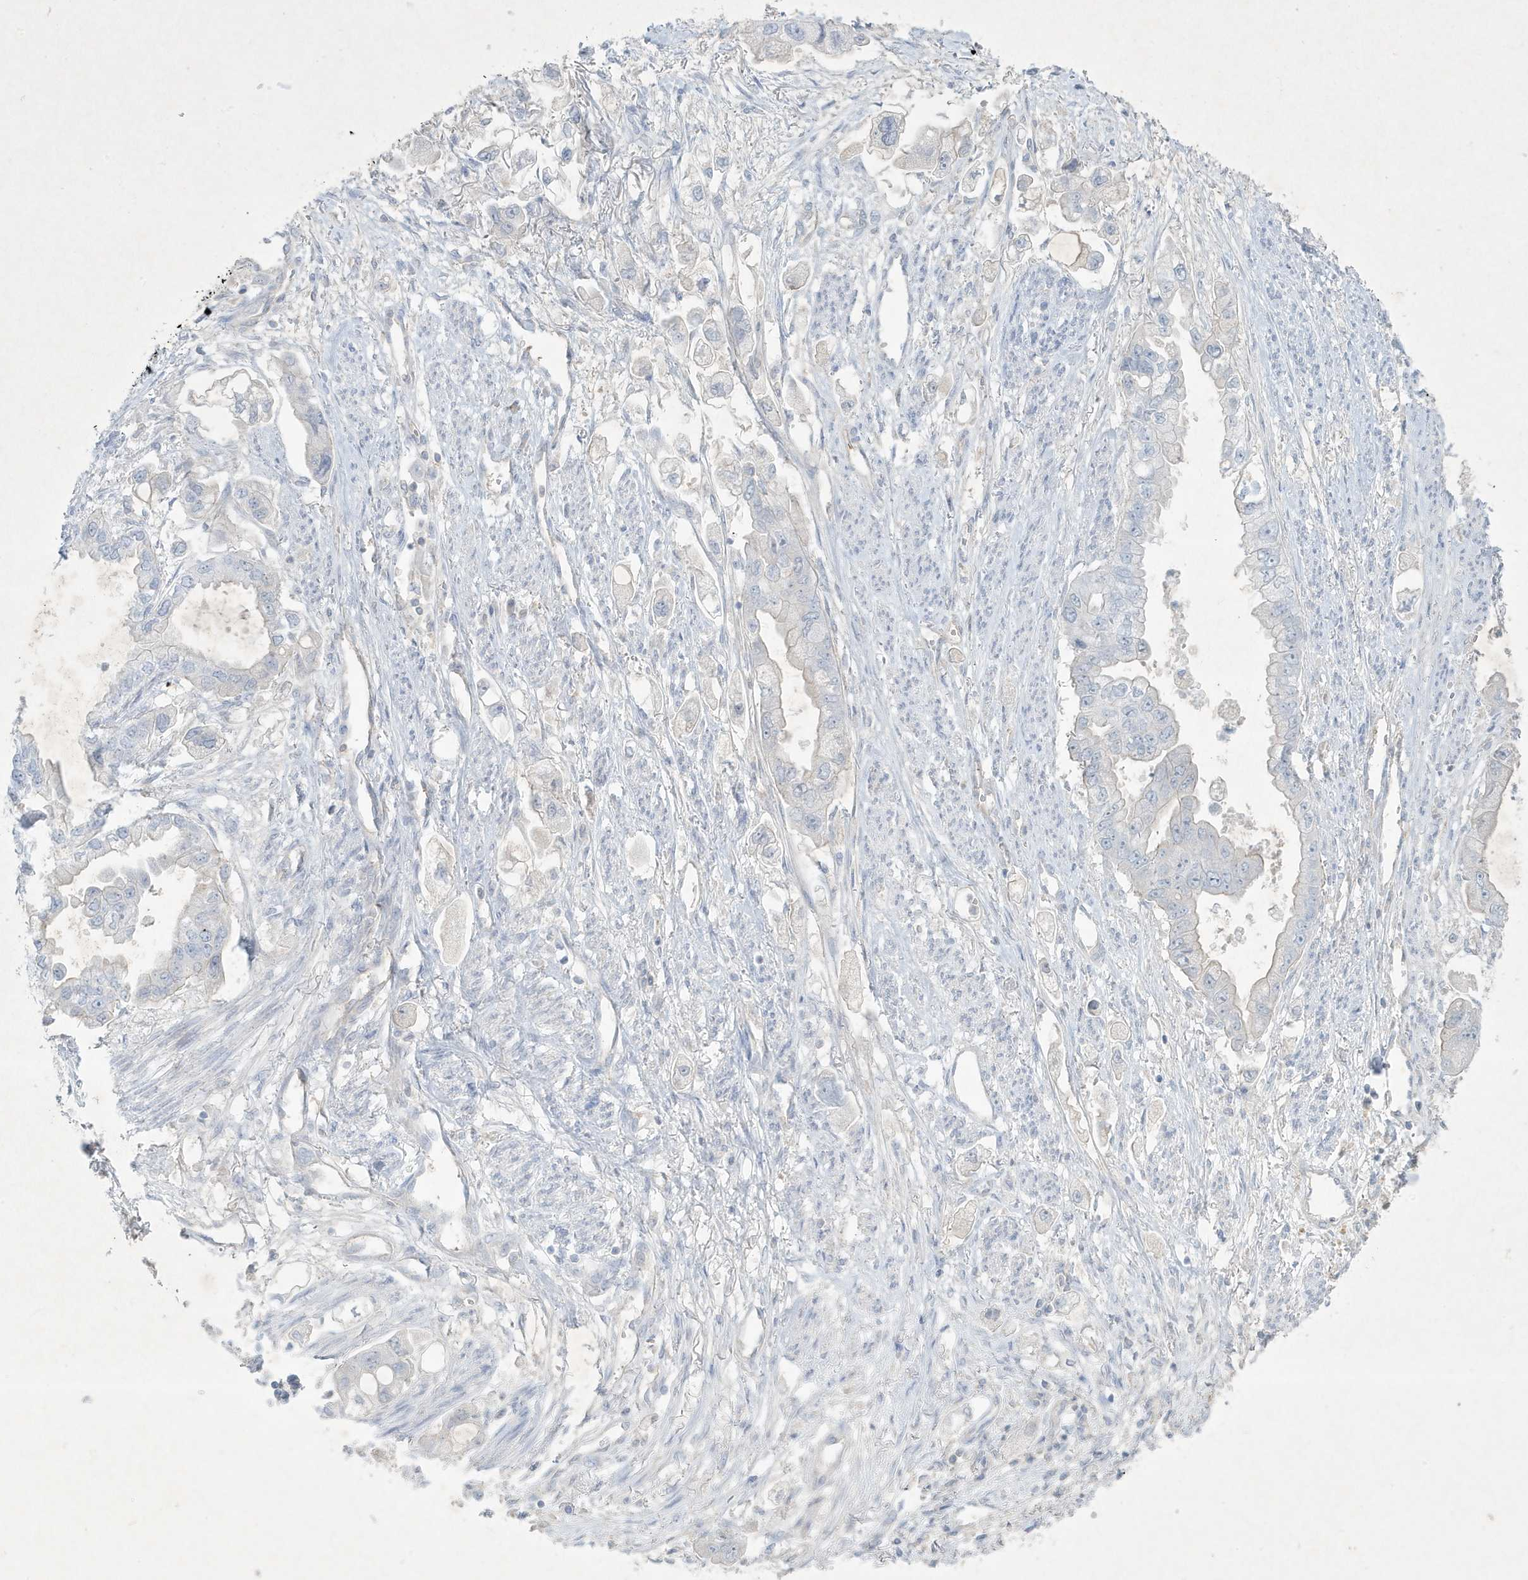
{"staining": {"intensity": "negative", "quantity": "none", "location": "none"}, "tissue": "stomach cancer", "cell_type": "Tumor cells", "image_type": "cancer", "snomed": [{"axis": "morphology", "description": "Adenocarcinoma, NOS"}, {"axis": "topography", "description": "Stomach"}], "caption": "Immunohistochemistry photomicrograph of stomach cancer (adenocarcinoma) stained for a protein (brown), which displays no staining in tumor cells. (DAB (3,3'-diaminobenzidine) immunohistochemistry (IHC) with hematoxylin counter stain).", "gene": "CCDC24", "patient": {"sex": "male", "age": 62}}